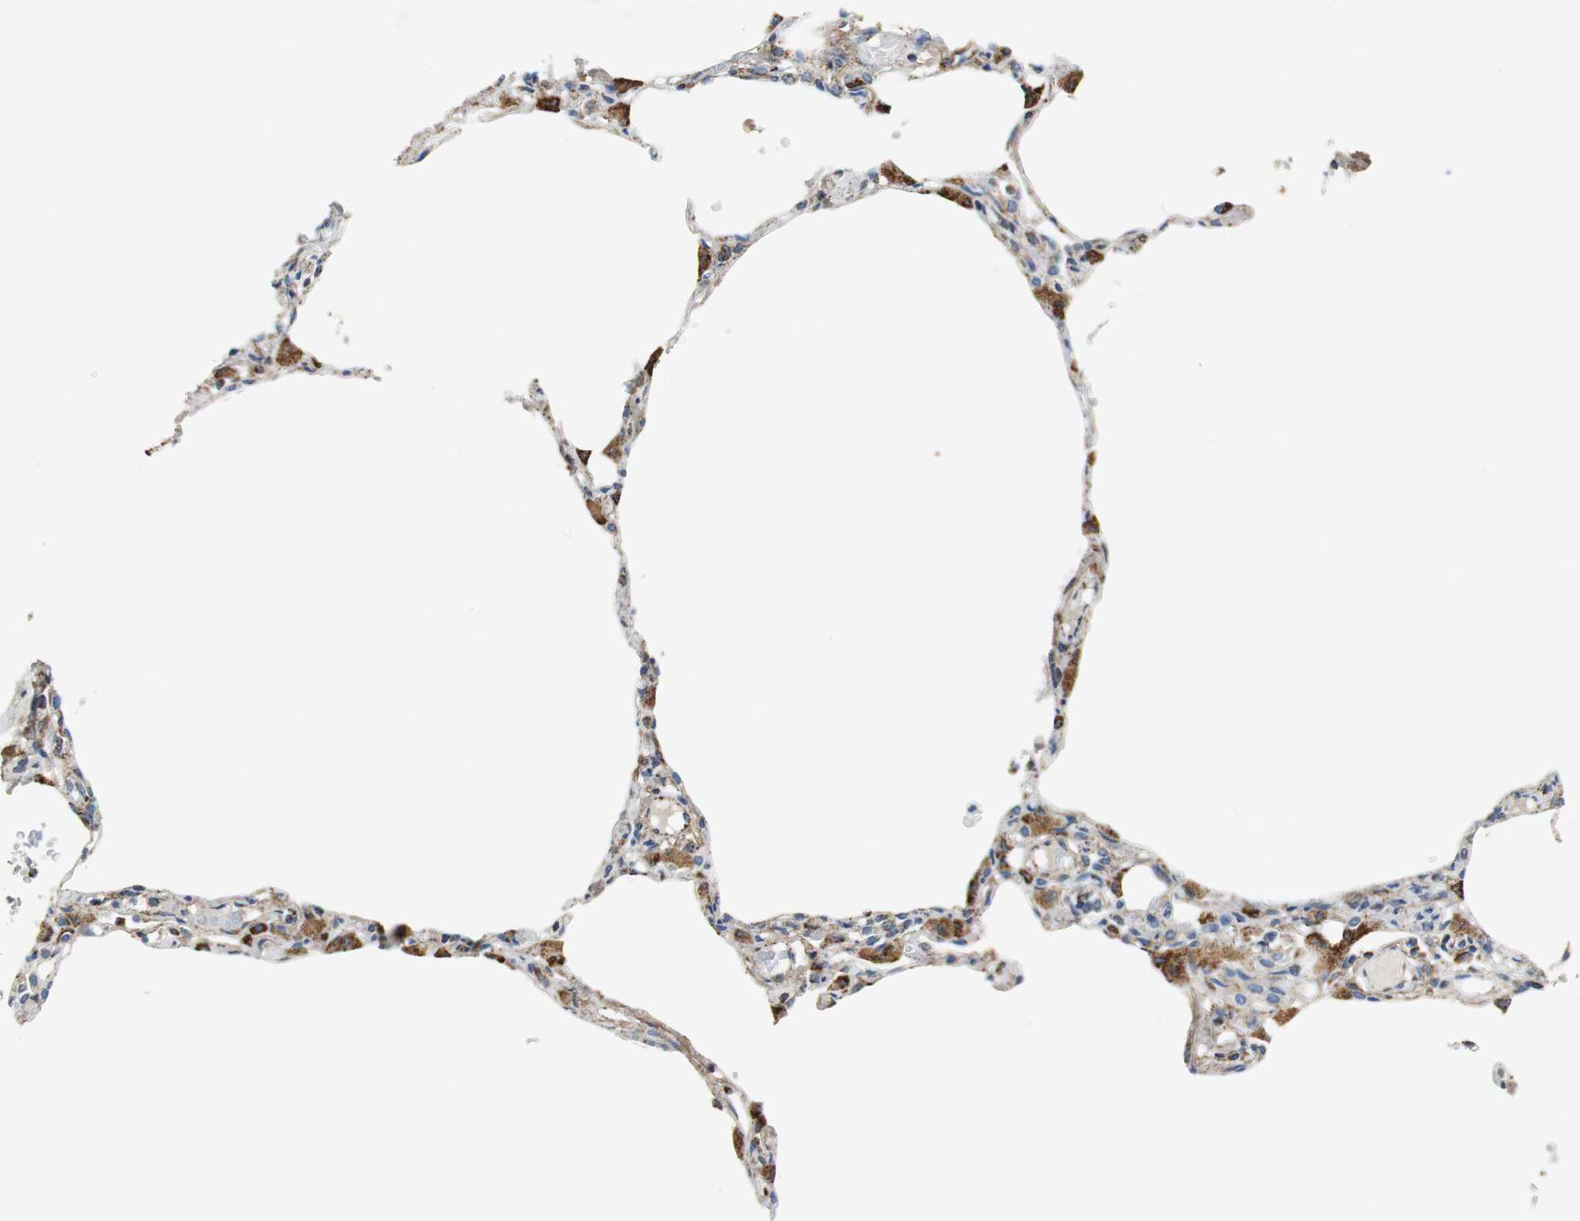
{"staining": {"intensity": "strong", "quantity": "<25%", "location": "cytoplasmic/membranous"}, "tissue": "lung", "cell_type": "Alveolar cells", "image_type": "normal", "snomed": [{"axis": "morphology", "description": "Normal tissue, NOS"}, {"axis": "topography", "description": "Lung"}], "caption": "Human lung stained with a brown dye displays strong cytoplasmic/membranous positive expression in approximately <25% of alveolar cells.", "gene": "C1QTNF7", "patient": {"sex": "female", "age": 49}}